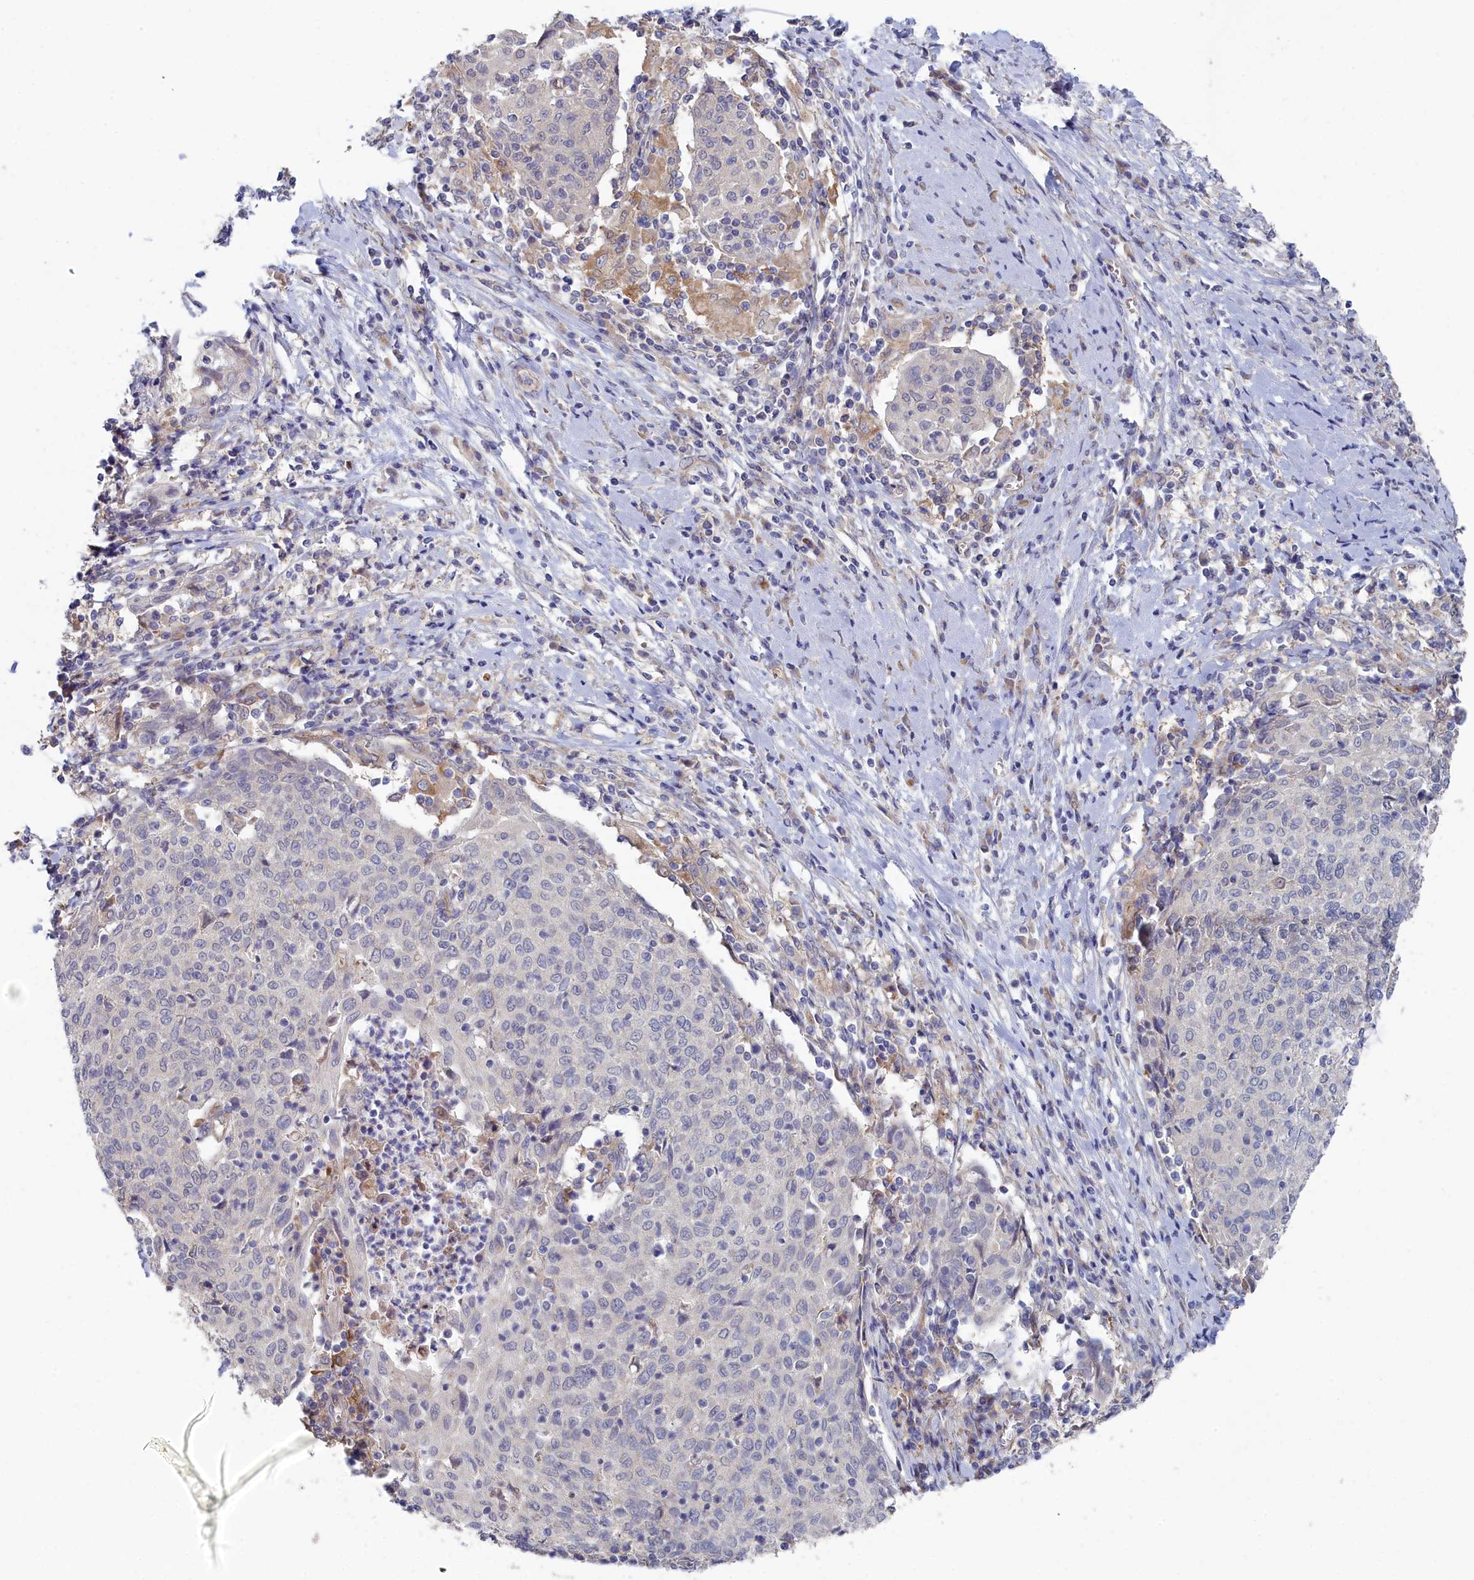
{"staining": {"intensity": "negative", "quantity": "none", "location": "none"}, "tissue": "cervical cancer", "cell_type": "Tumor cells", "image_type": "cancer", "snomed": [{"axis": "morphology", "description": "Squamous cell carcinoma, NOS"}, {"axis": "topography", "description": "Cervix"}], "caption": "DAB immunohistochemical staining of cervical squamous cell carcinoma demonstrates no significant staining in tumor cells.", "gene": "RDX", "patient": {"sex": "female", "age": 52}}